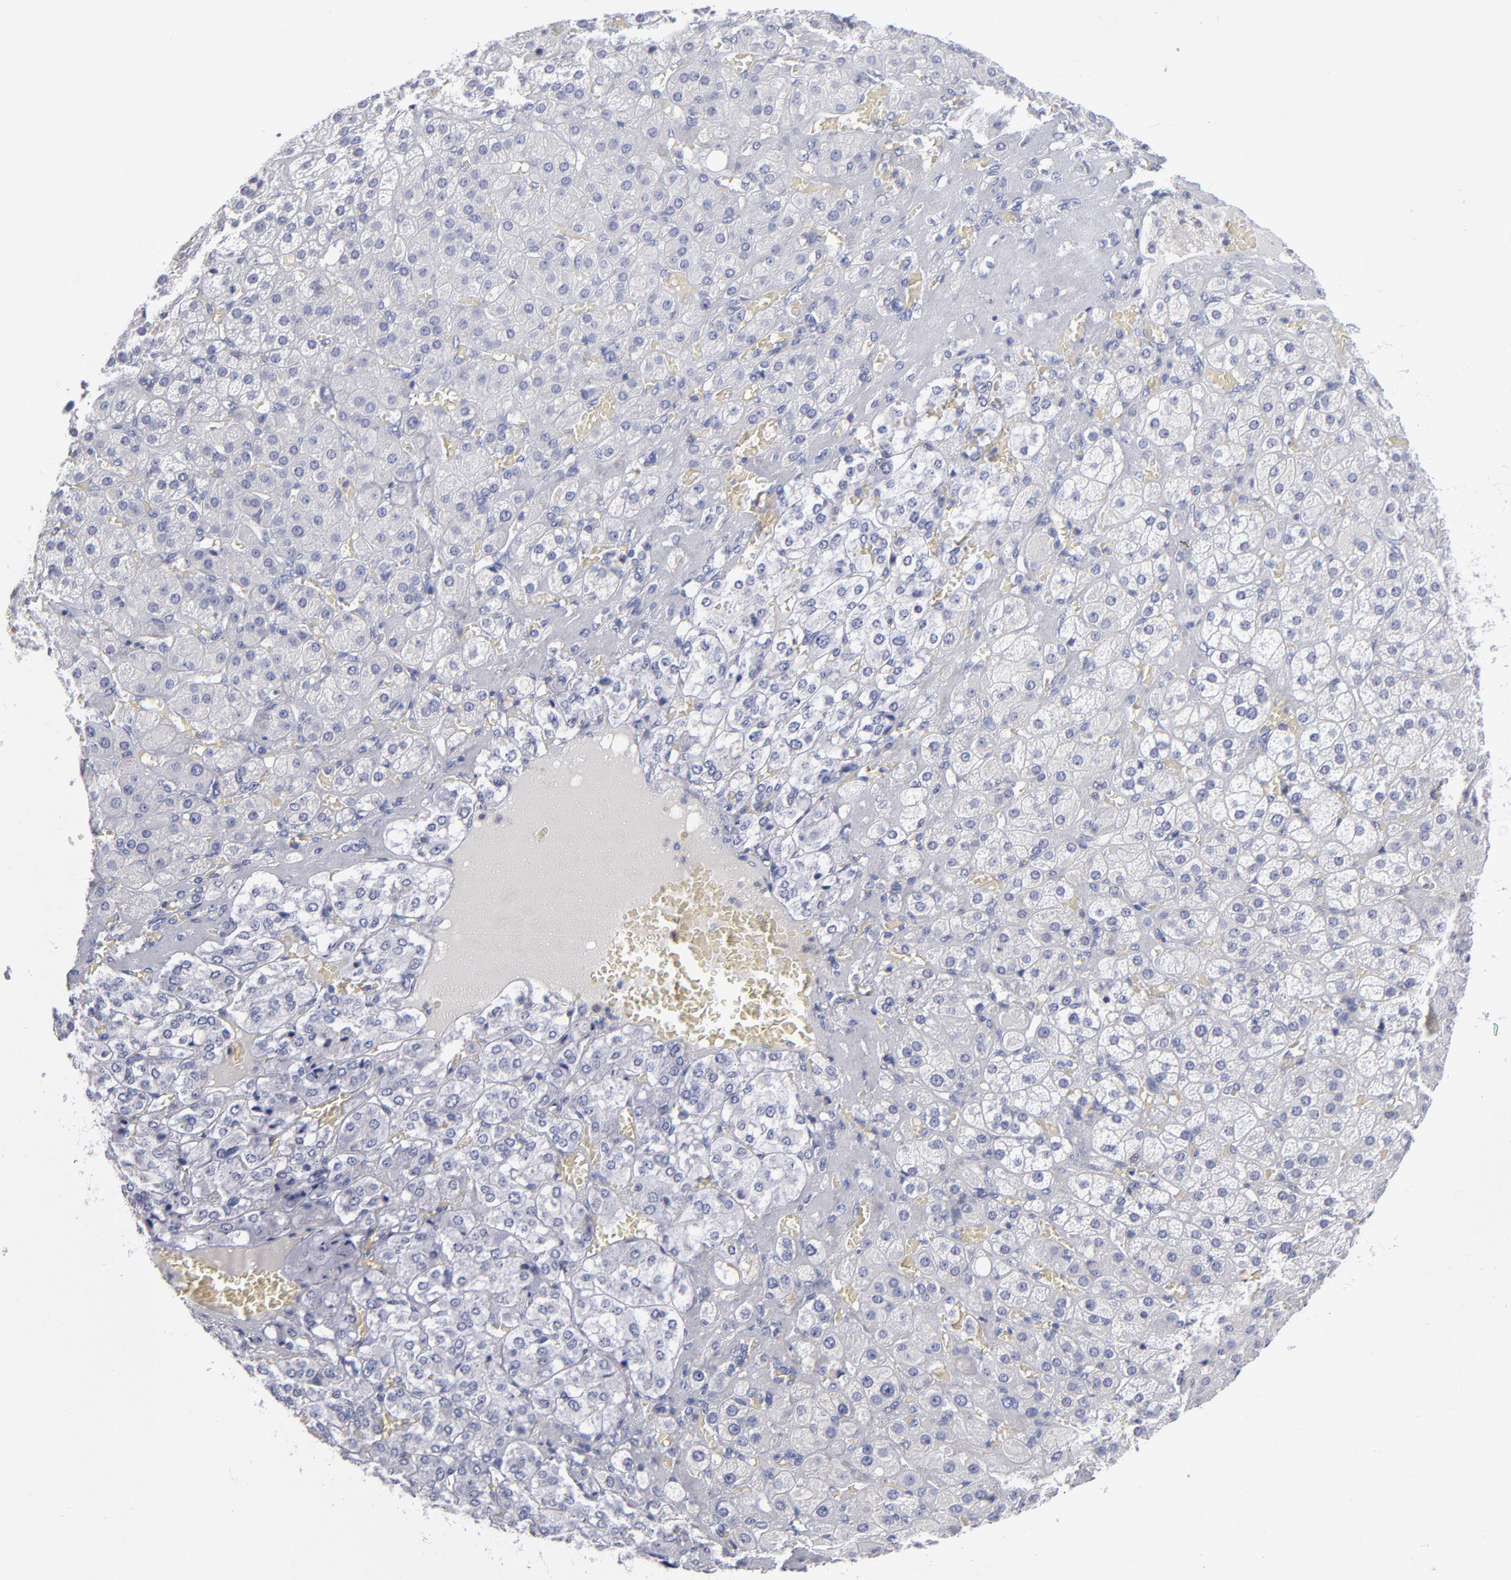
{"staining": {"intensity": "negative", "quantity": "none", "location": "none"}, "tissue": "adrenal gland", "cell_type": "Glandular cells", "image_type": "normal", "snomed": [{"axis": "morphology", "description": "Normal tissue, NOS"}, {"axis": "topography", "description": "Adrenal gland"}], "caption": "This is an immunohistochemistry photomicrograph of unremarkable human adrenal gland. There is no expression in glandular cells.", "gene": "LAT2", "patient": {"sex": "female", "age": 71}}